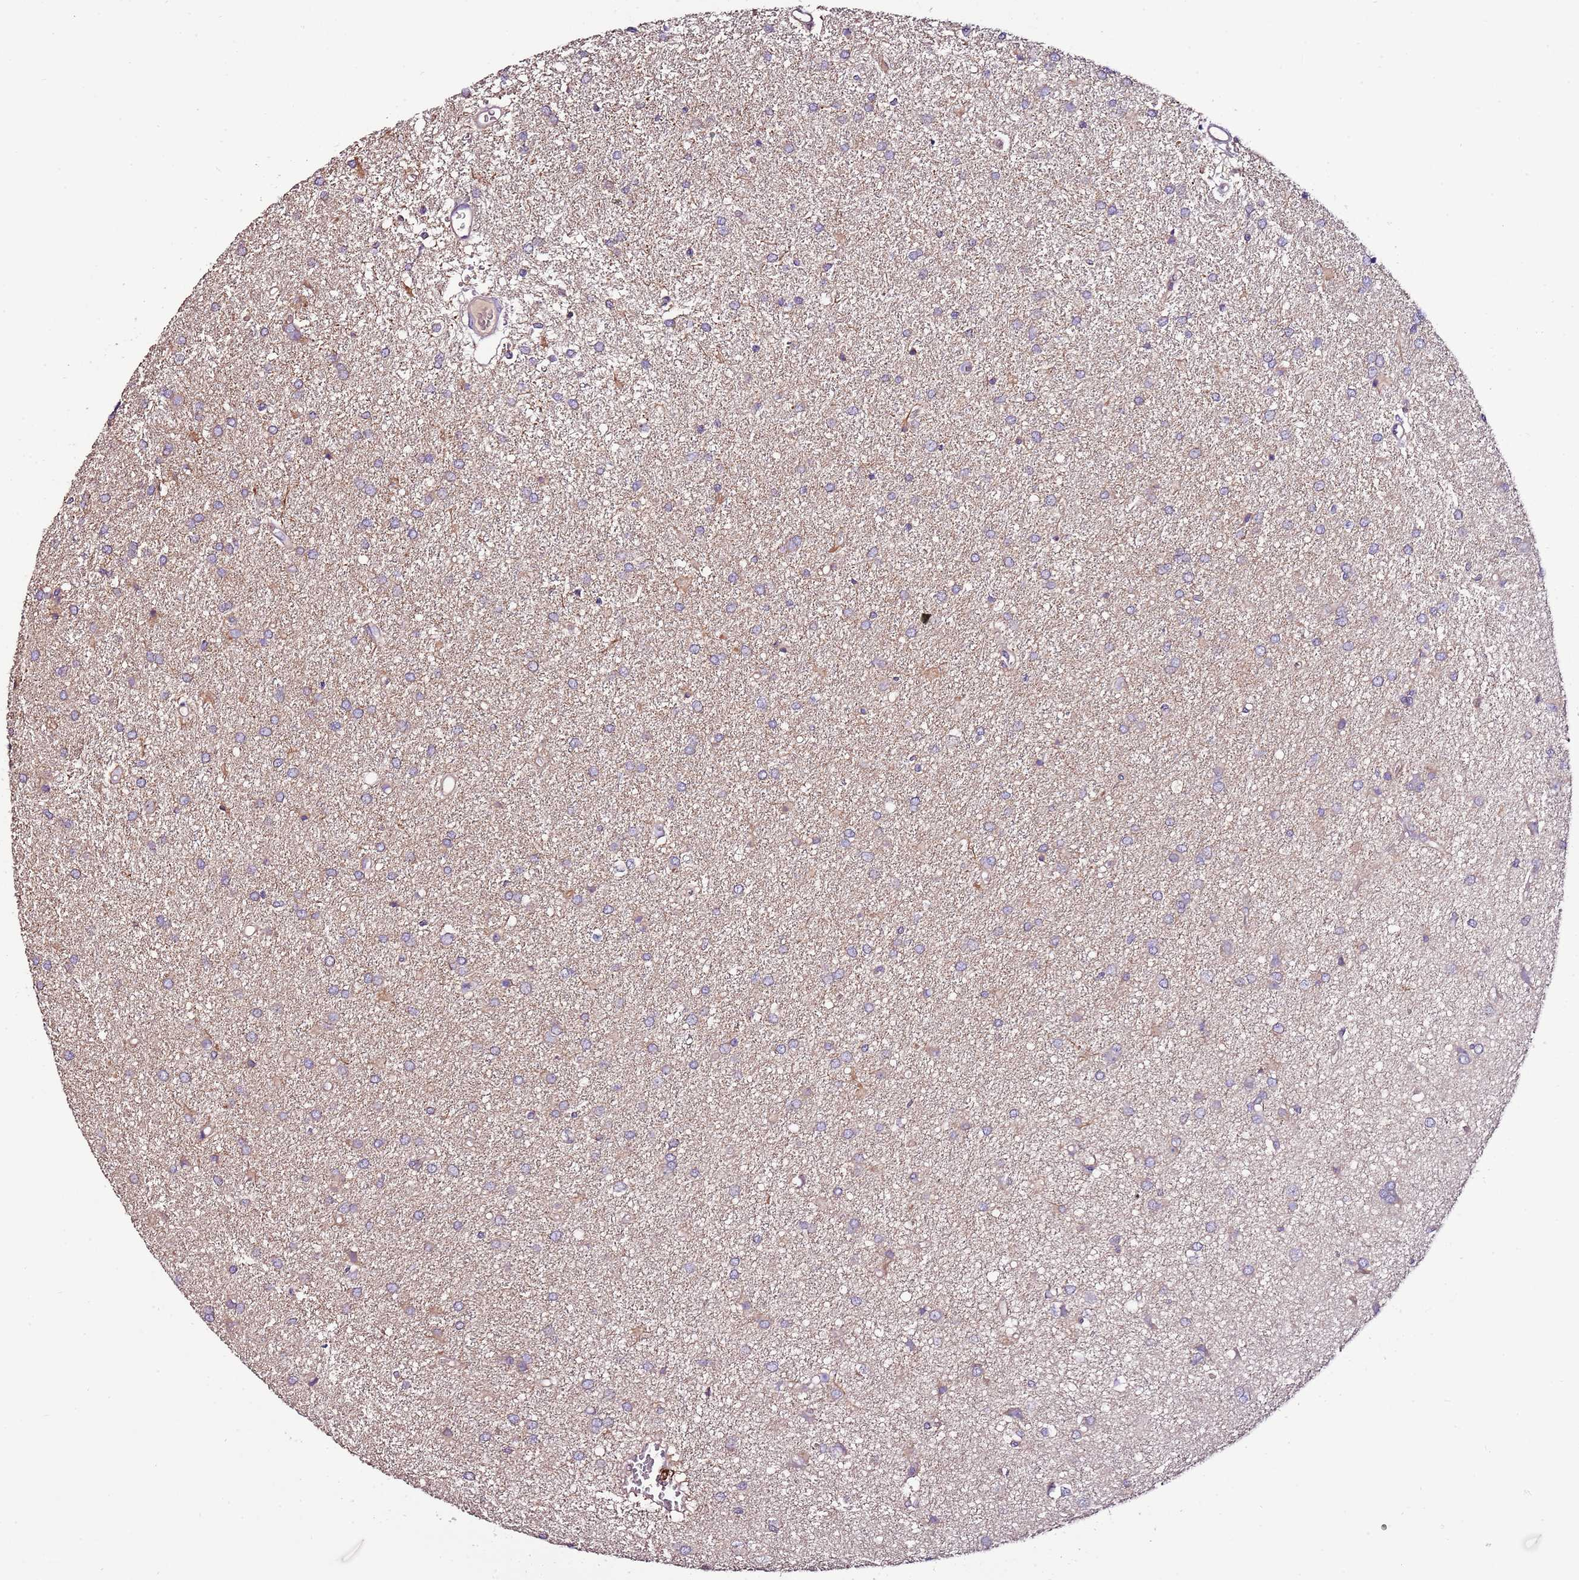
{"staining": {"intensity": "negative", "quantity": "none", "location": "none"}, "tissue": "glioma", "cell_type": "Tumor cells", "image_type": "cancer", "snomed": [{"axis": "morphology", "description": "Glioma, malignant, High grade"}, {"axis": "topography", "description": "Brain"}], "caption": "Tumor cells are negative for brown protein staining in glioma. (DAB IHC, high magnification).", "gene": "IGIP", "patient": {"sex": "female", "age": 50}}